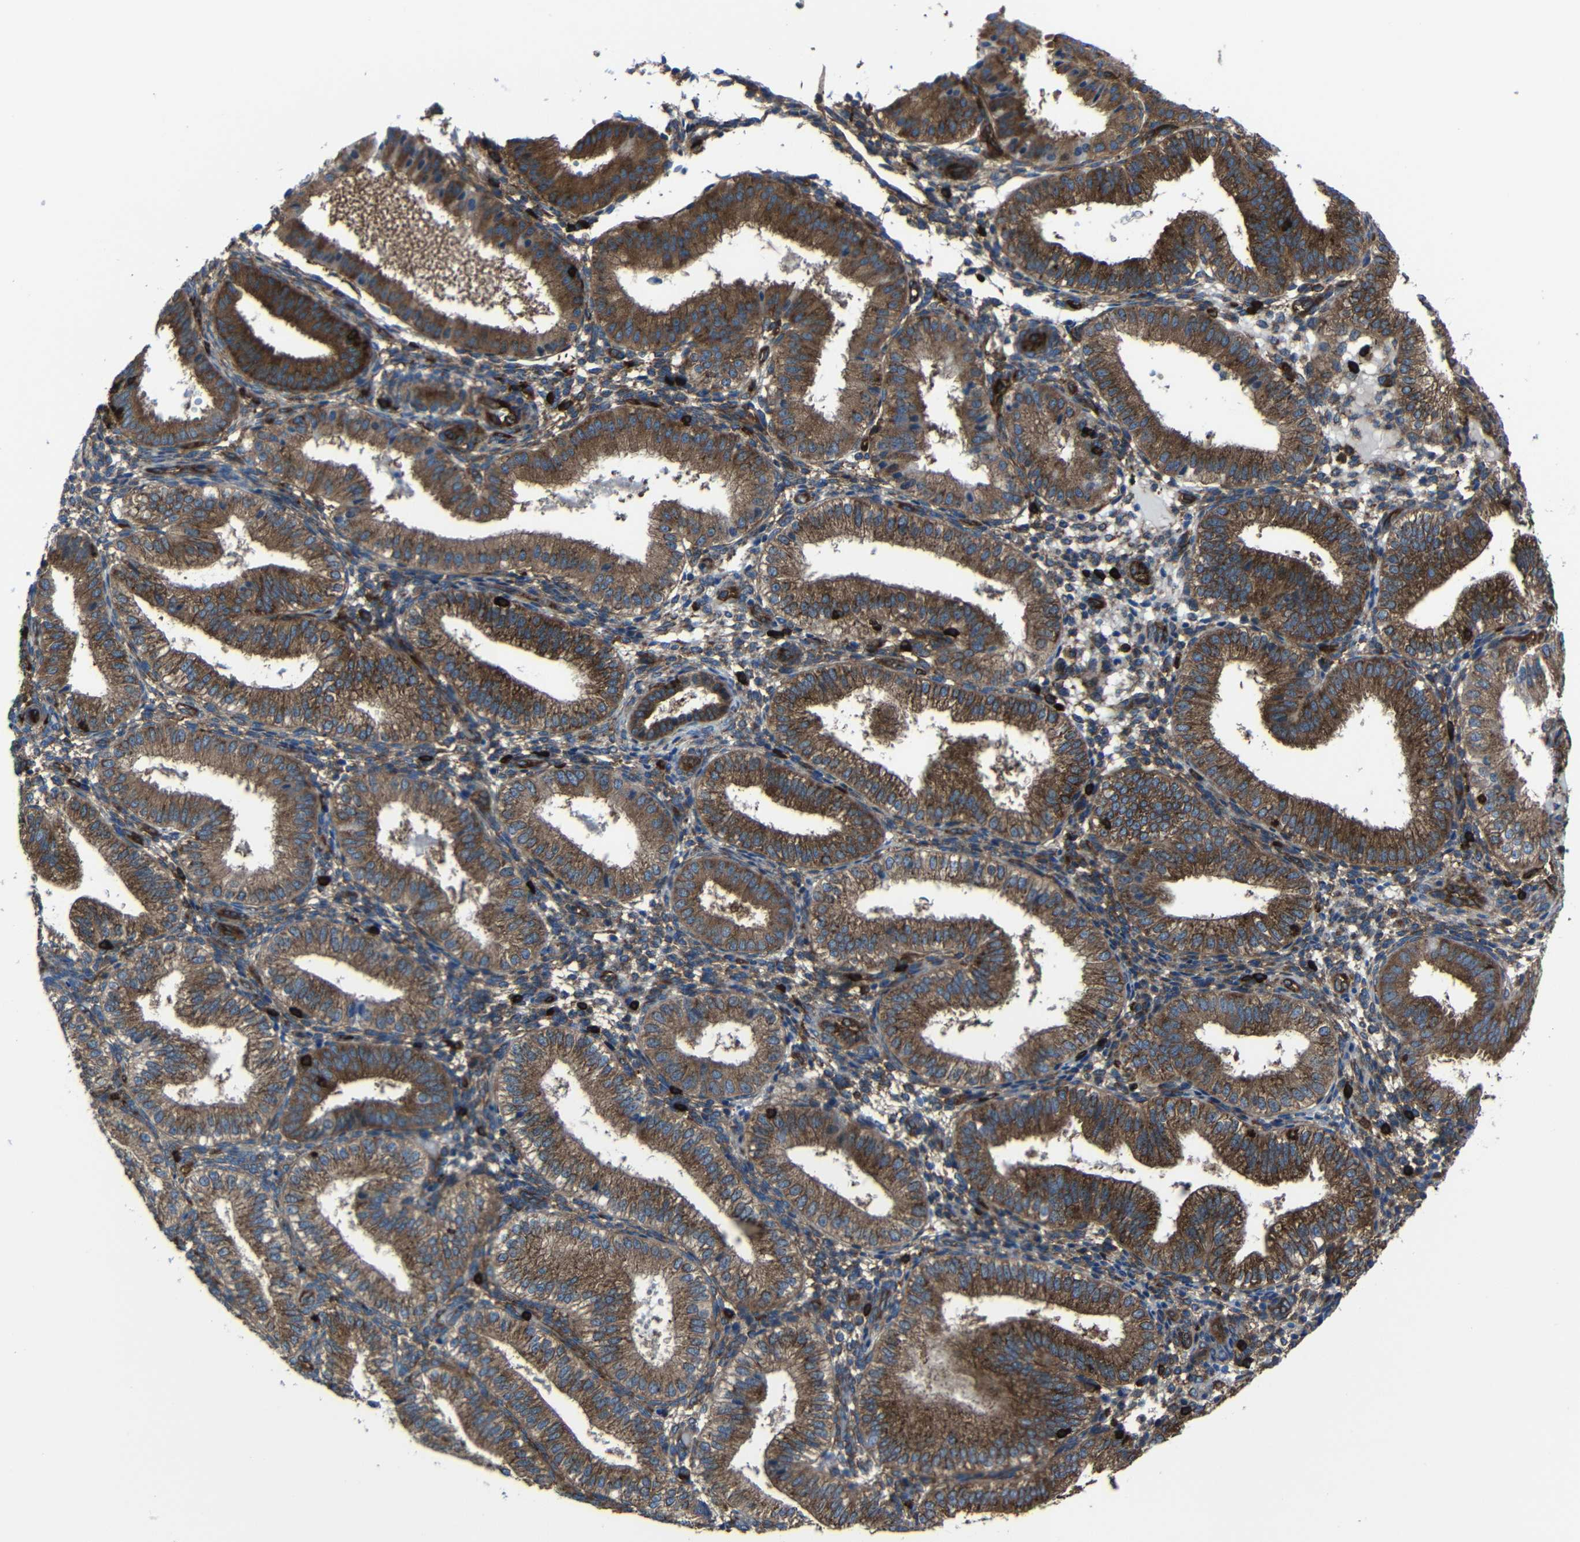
{"staining": {"intensity": "weak", "quantity": "25%-75%", "location": "cytoplasmic/membranous"}, "tissue": "endometrium", "cell_type": "Cells in endometrial stroma", "image_type": "normal", "snomed": [{"axis": "morphology", "description": "Normal tissue, NOS"}, {"axis": "topography", "description": "Endometrium"}], "caption": "DAB (3,3'-diaminobenzidine) immunohistochemical staining of unremarkable endometrium displays weak cytoplasmic/membranous protein positivity in about 25%-75% of cells in endometrial stroma.", "gene": "ARHGEF1", "patient": {"sex": "female", "age": 39}}